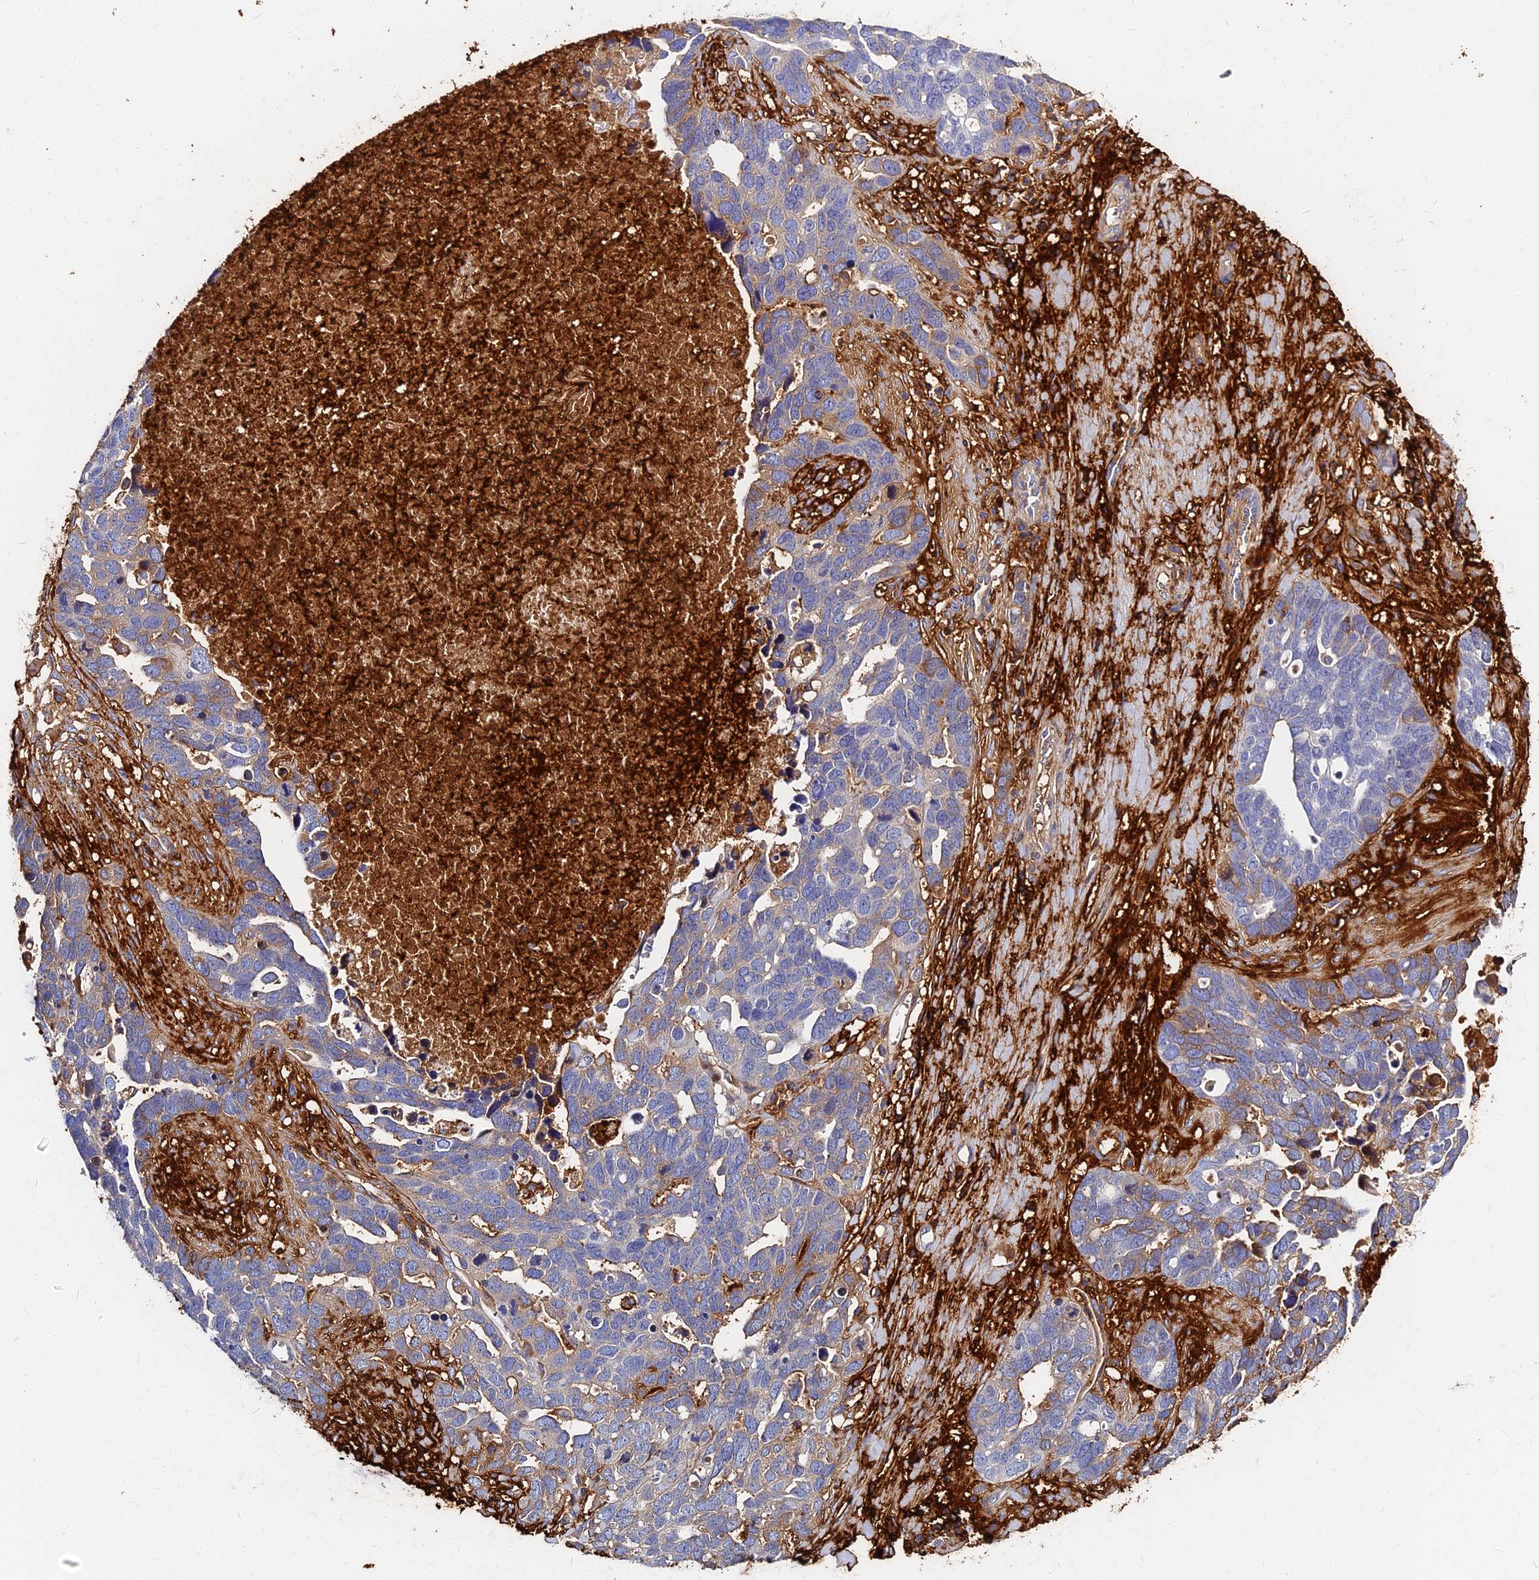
{"staining": {"intensity": "negative", "quantity": "none", "location": "none"}, "tissue": "ovarian cancer", "cell_type": "Tumor cells", "image_type": "cancer", "snomed": [{"axis": "morphology", "description": "Cystadenocarcinoma, serous, NOS"}, {"axis": "topography", "description": "Ovary"}], "caption": "High magnification brightfield microscopy of ovarian cancer stained with DAB (brown) and counterstained with hematoxylin (blue): tumor cells show no significant expression.", "gene": "ITIH1", "patient": {"sex": "female", "age": 54}}